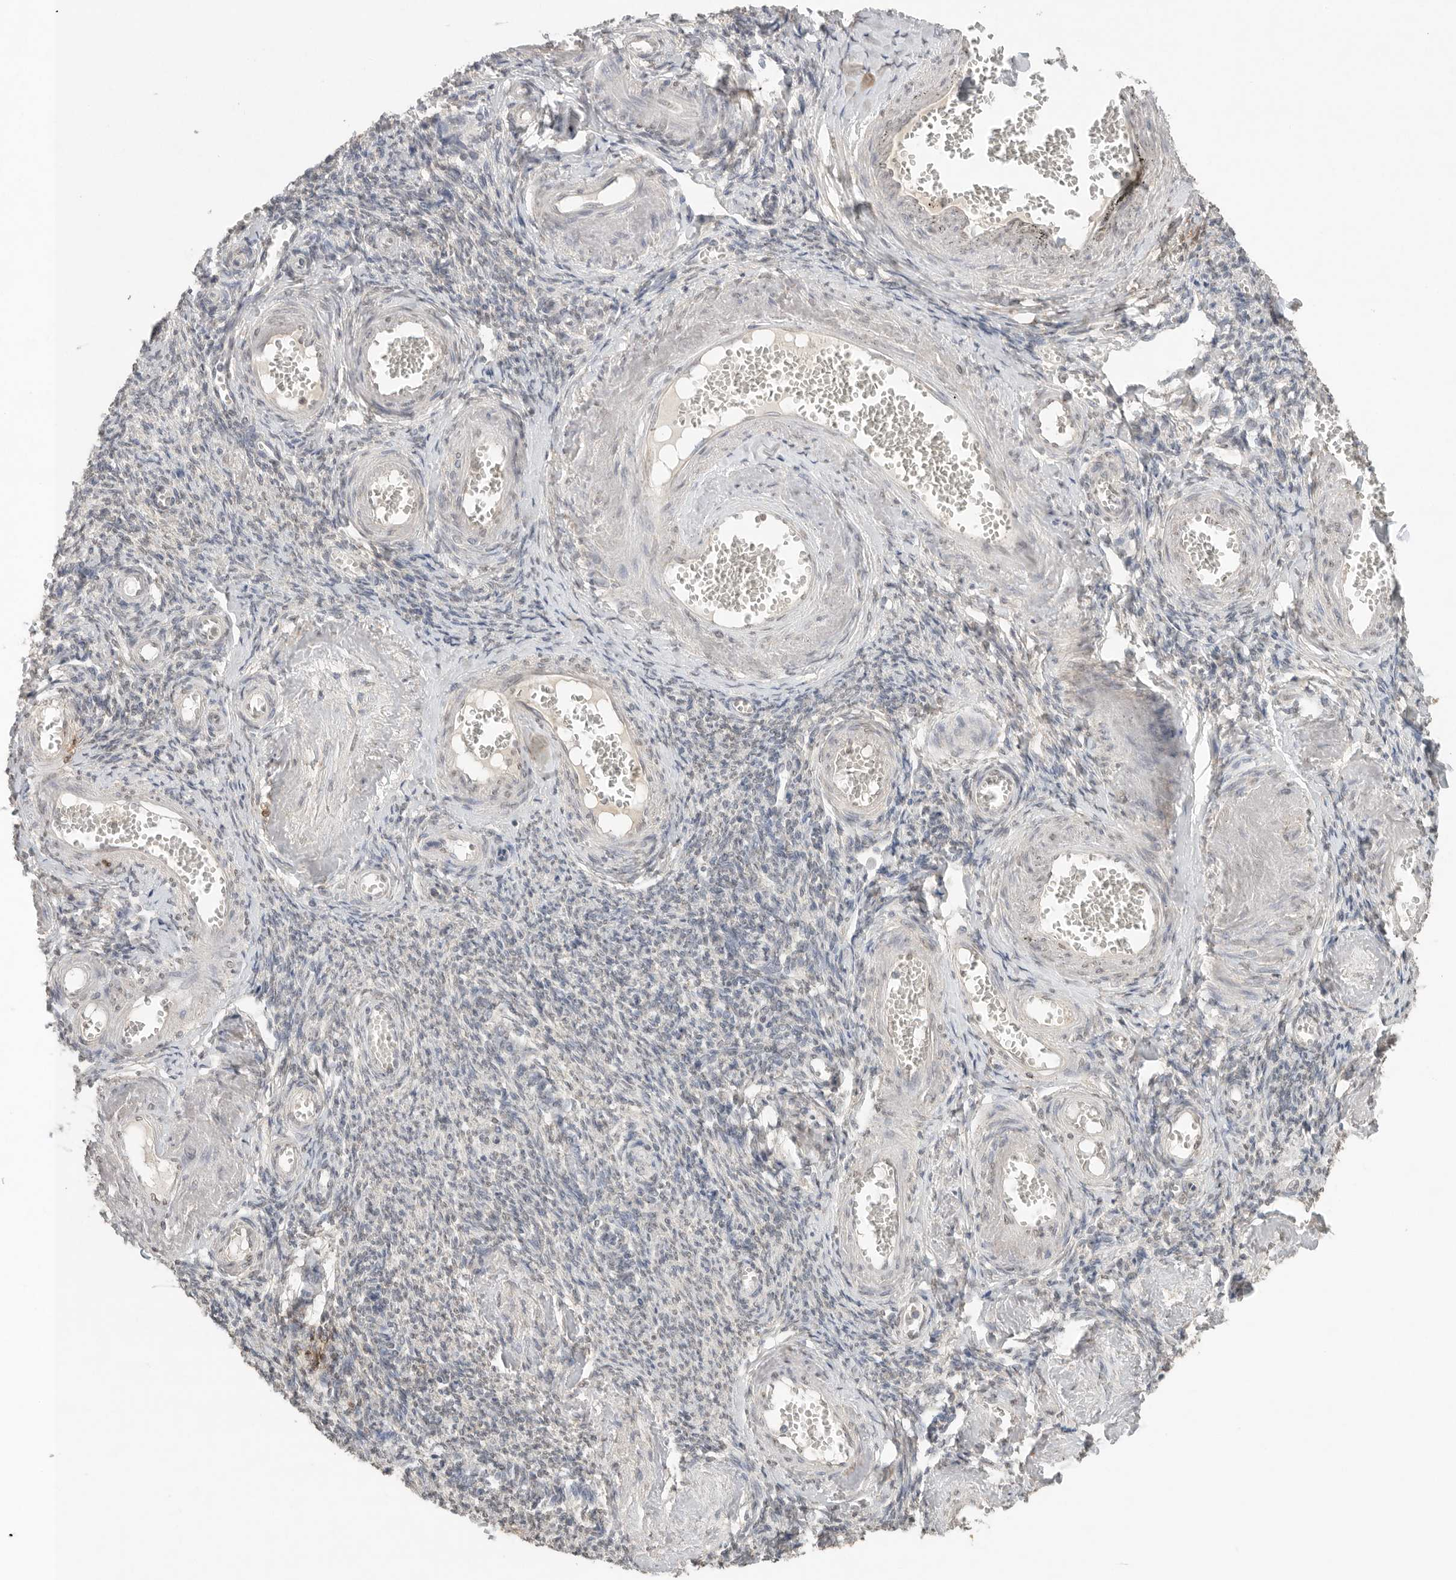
{"staining": {"intensity": "negative", "quantity": "none", "location": "none"}, "tissue": "adipose tissue", "cell_type": "Adipocytes", "image_type": "normal", "snomed": [{"axis": "morphology", "description": "Normal tissue, NOS"}, {"axis": "topography", "description": "Vascular tissue"}, {"axis": "topography", "description": "Fallopian tube"}, {"axis": "topography", "description": "Ovary"}], "caption": "IHC photomicrograph of unremarkable human adipose tissue stained for a protein (brown), which shows no expression in adipocytes.", "gene": "KLK5", "patient": {"sex": "female", "age": 67}}